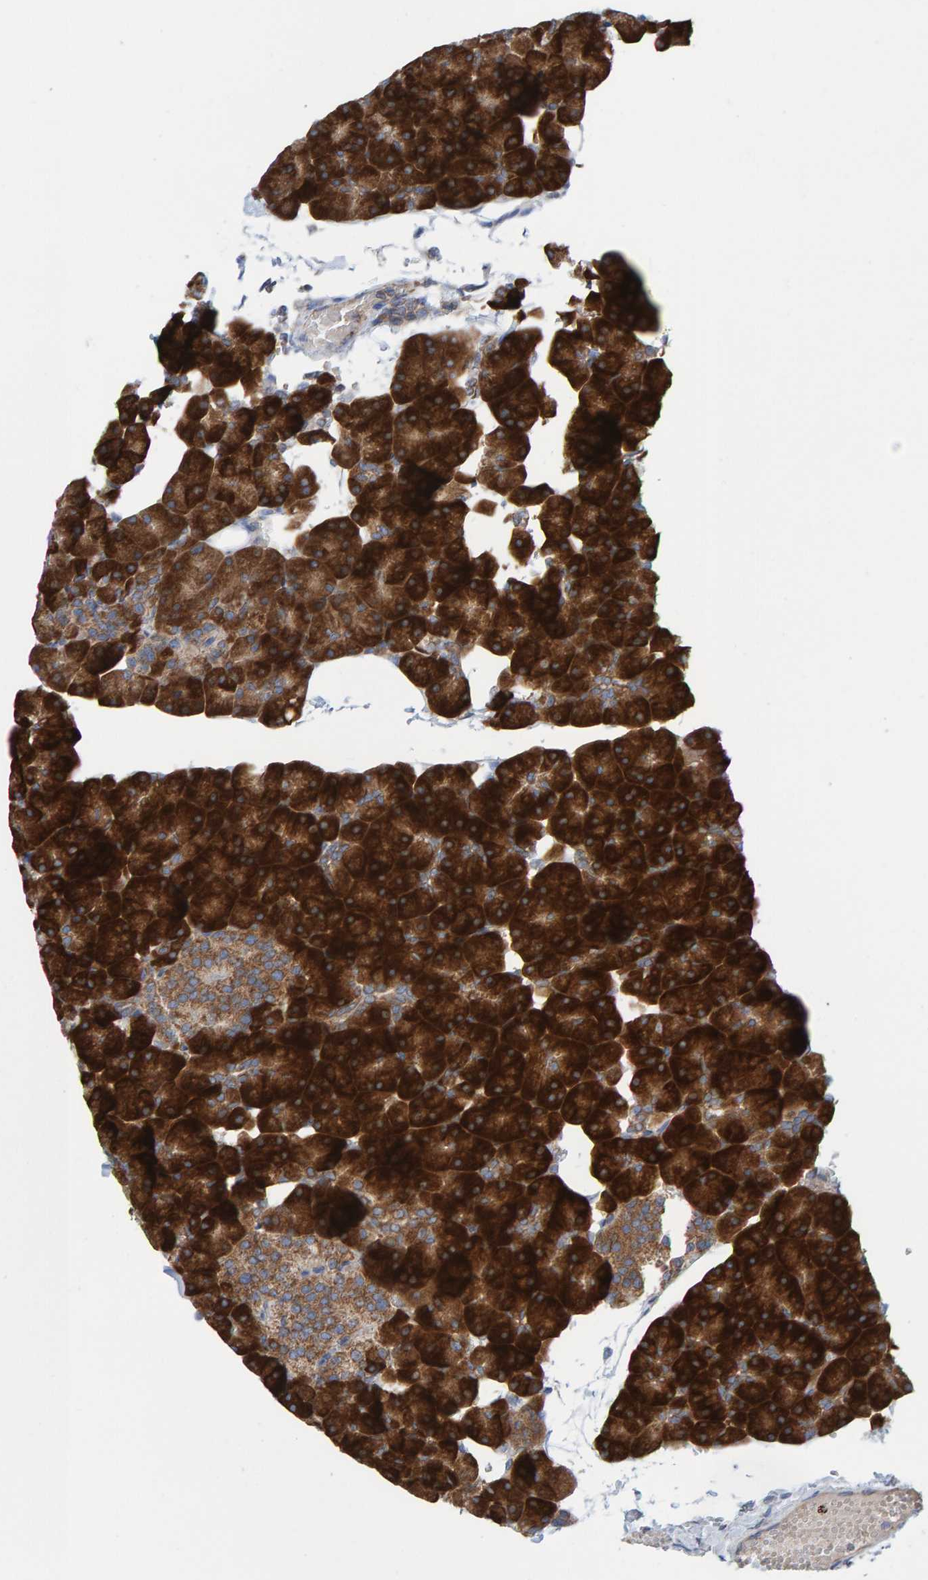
{"staining": {"intensity": "strong", "quantity": ">75%", "location": "cytoplasmic/membranous"}, "tissue": "pancreas", "cell_type": "Exocrine glandular cells", "image_type": "normal", "snomed": [{"axis": "morphology", "description": "Normal tissue, NOS"}, {"axis": "topography", "description": "Pancreas"}], "caption": "The micrograph exhibits a brown stain indicating the presence of a protein in the cytoplasmic/membranous of exocrine glandular cells in pancreas. The staining was performed using DAB (3,3'-diaminobenzidine), with brown indicating positive protein expression. Nuclei are stained blue with hematoxylin.", "gene": "CDK5RAP3", "patient": {"sex": "male", "age": 35}}